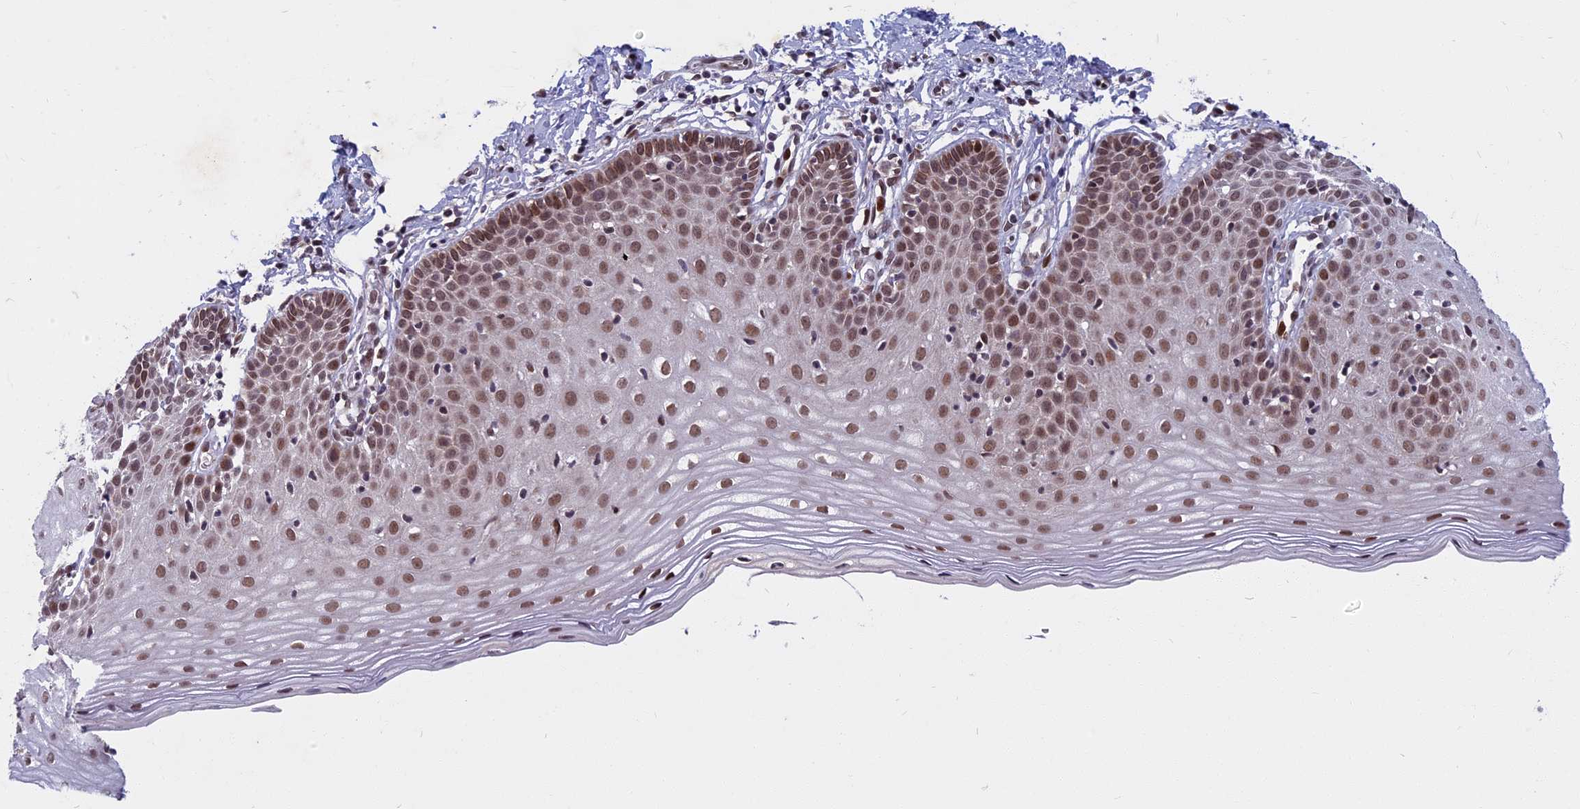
{"staining": {"intensity": "moderate", "quantity": ">75%", "location": "nuclear"}, "tissue": "cervix", "cell_type": "Glandular cells", "image_type": "normal", "snomed": [{"axis": "morphology", "description": "Normal tissue, NOS"}, {"axis": "topography", "description": "Cervix"}], "caption": "Protein analysis of normal cervix demonstrates moderate nuclear positivity in about >75% of glandular cells.", "gene": "CDC7", "patient": {"sex": "female", "age": 36}}